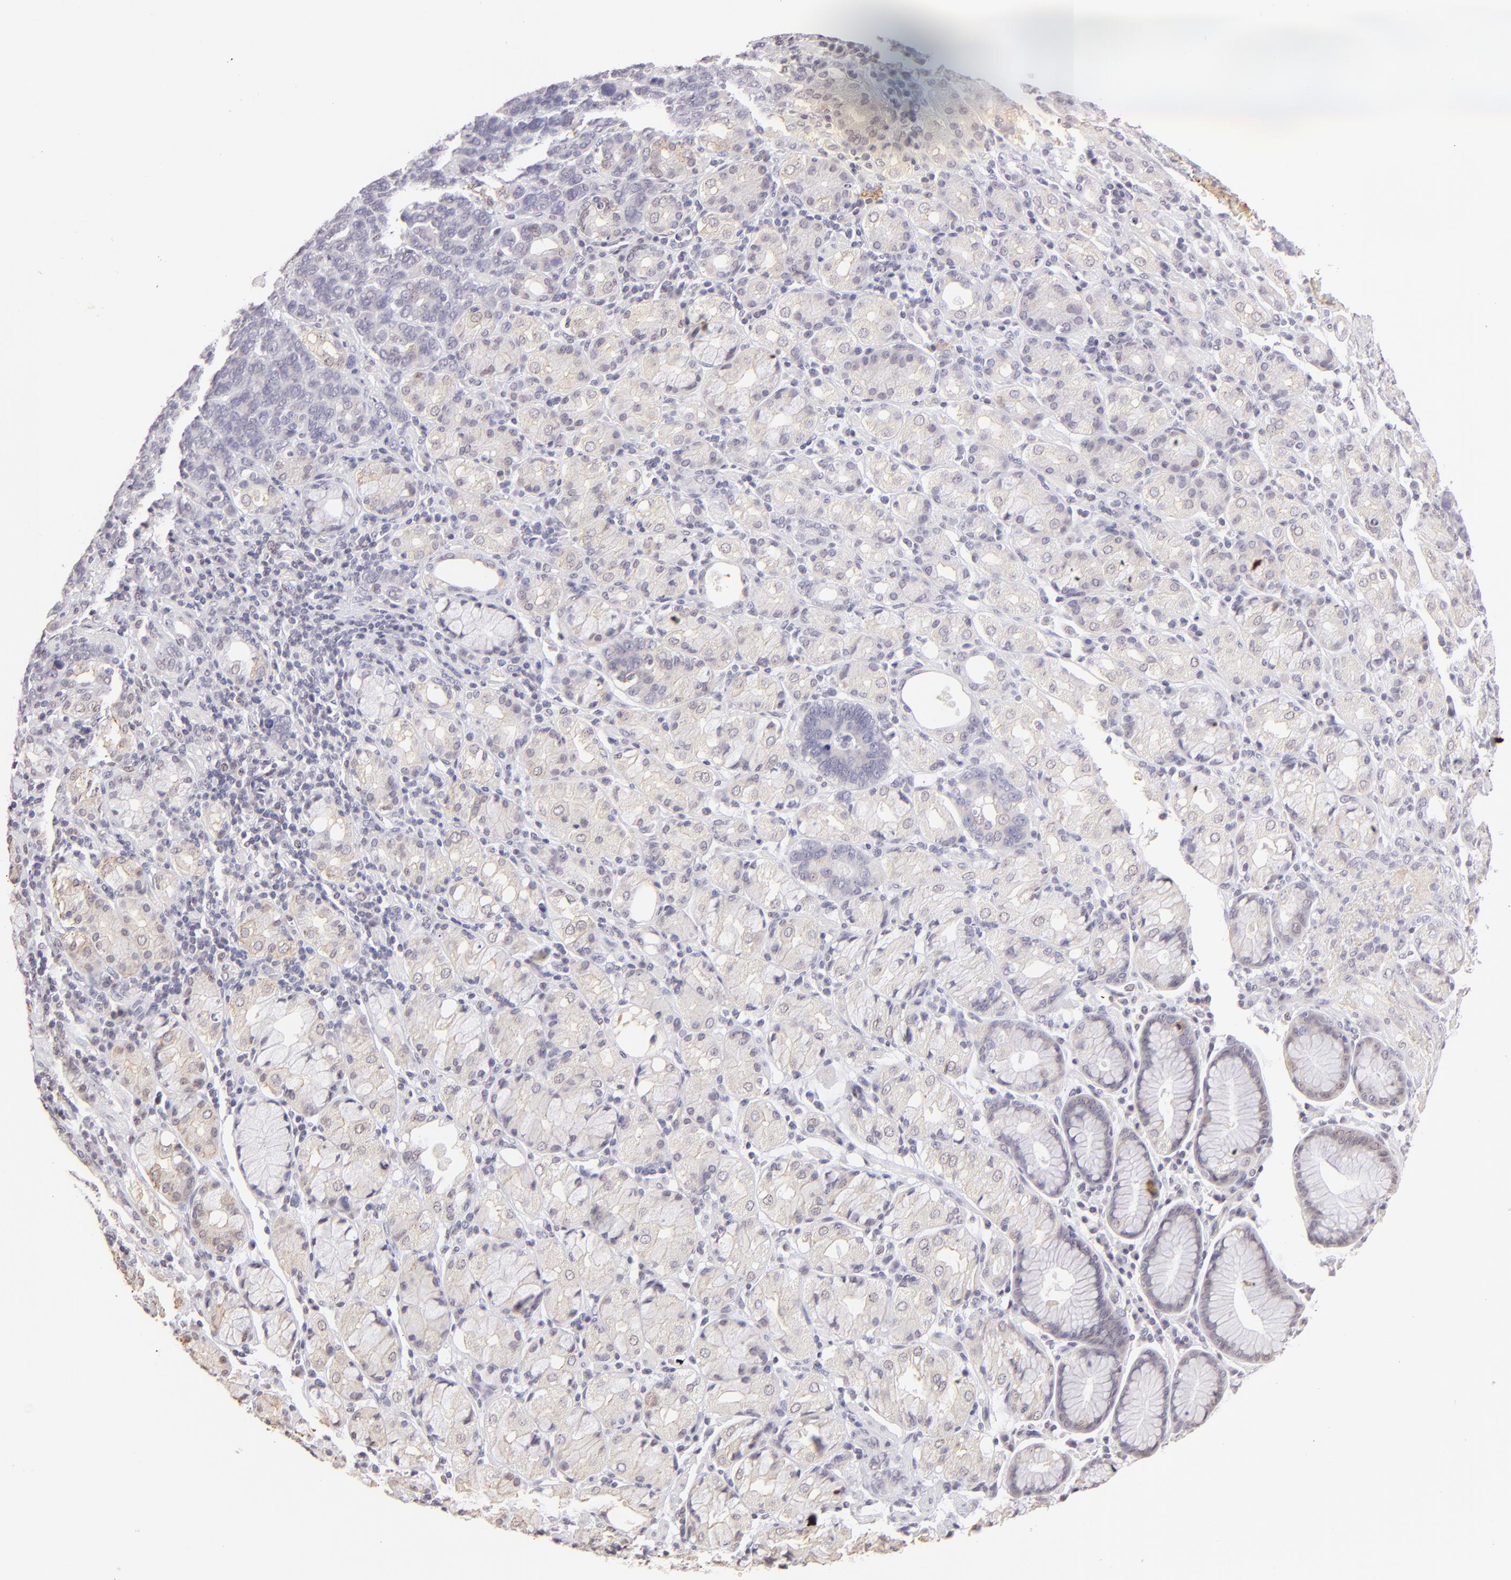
{"staining": {"intensity": "negative", "quantity": "none", "location": "none"}, "tissue": "stomach cancer", "cell_type": "Tumor cells", "image_type": "cancer", "snomed": [{"axis": "morphology", "description": "Adenocarcinoma, NOS"}, {"axis": "topography", "description": "Stomach, upper"}], "caption": "Immunohistochemical staining of stomach cancer (adenocarcinoma) exhibits no significant positivity in tumor cells.", "gene": "MAGEA1", "patient": {"sex": "male", "age": 71}}